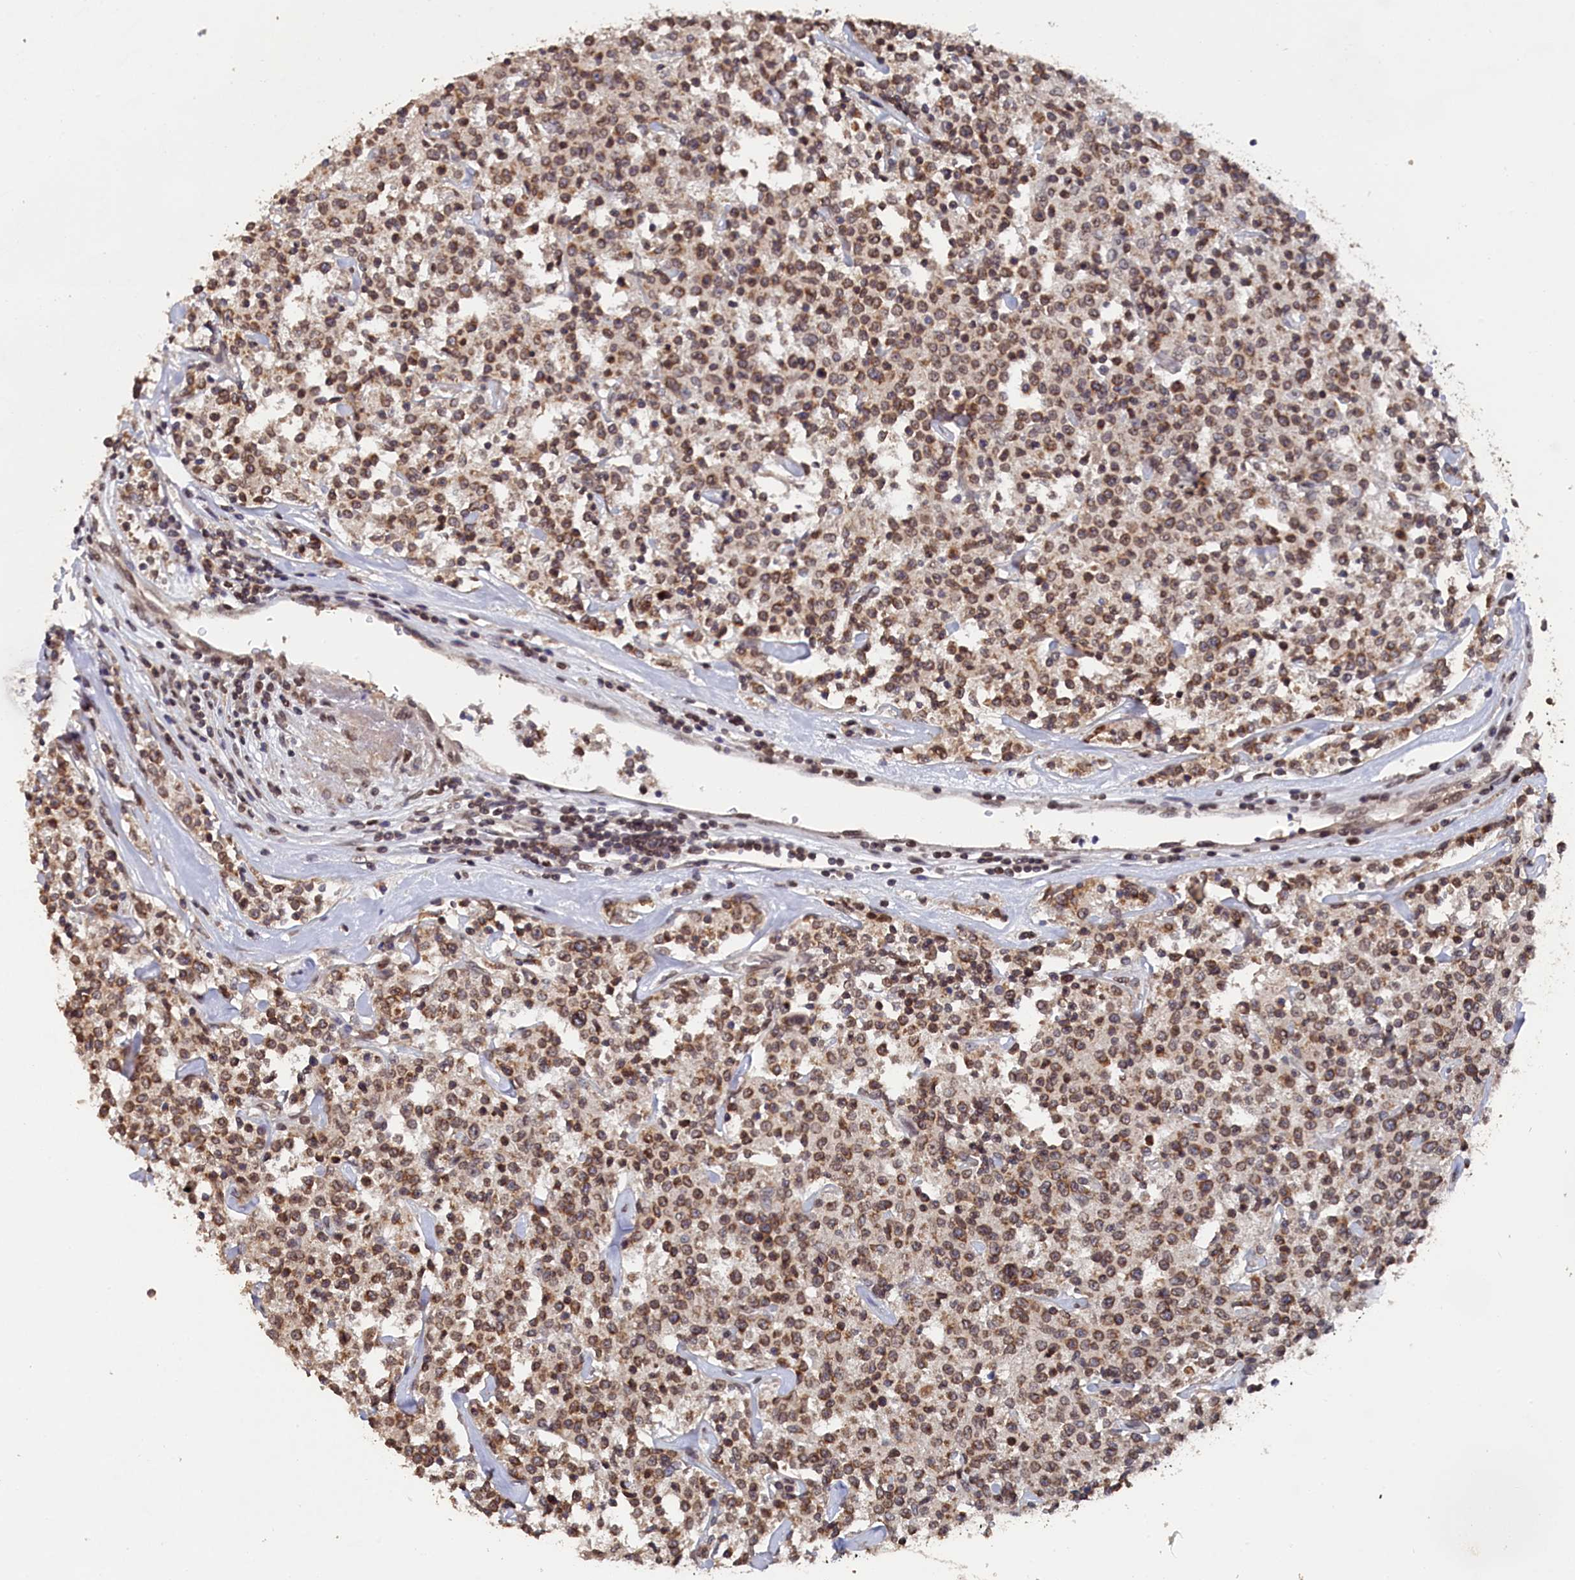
{"staining": {"intensity": "moderate", "quantity": ">75%", "location": "cytoplasmic/membranous,nuclear"}, "tissue": "lymphoma", "cell_type": "Tumor cells", "image_type": "cancer", "snomed": [{"axis": "morphology", "description": "Malignant lymphoma, non-Hodgkin's type, Low grade"}, {"axis": "topography", "description": "Small intestine"}], "caption": "Protein expression analysis of human low-grade malignant lymphoma, non-Hodgkin's type reveals moderate cytoplasmic/membranous and nuclear expression in approximately >75% of tumor cells.", "gene": "ANKEF1", "patient": {"sex": "female", "age": 59}}